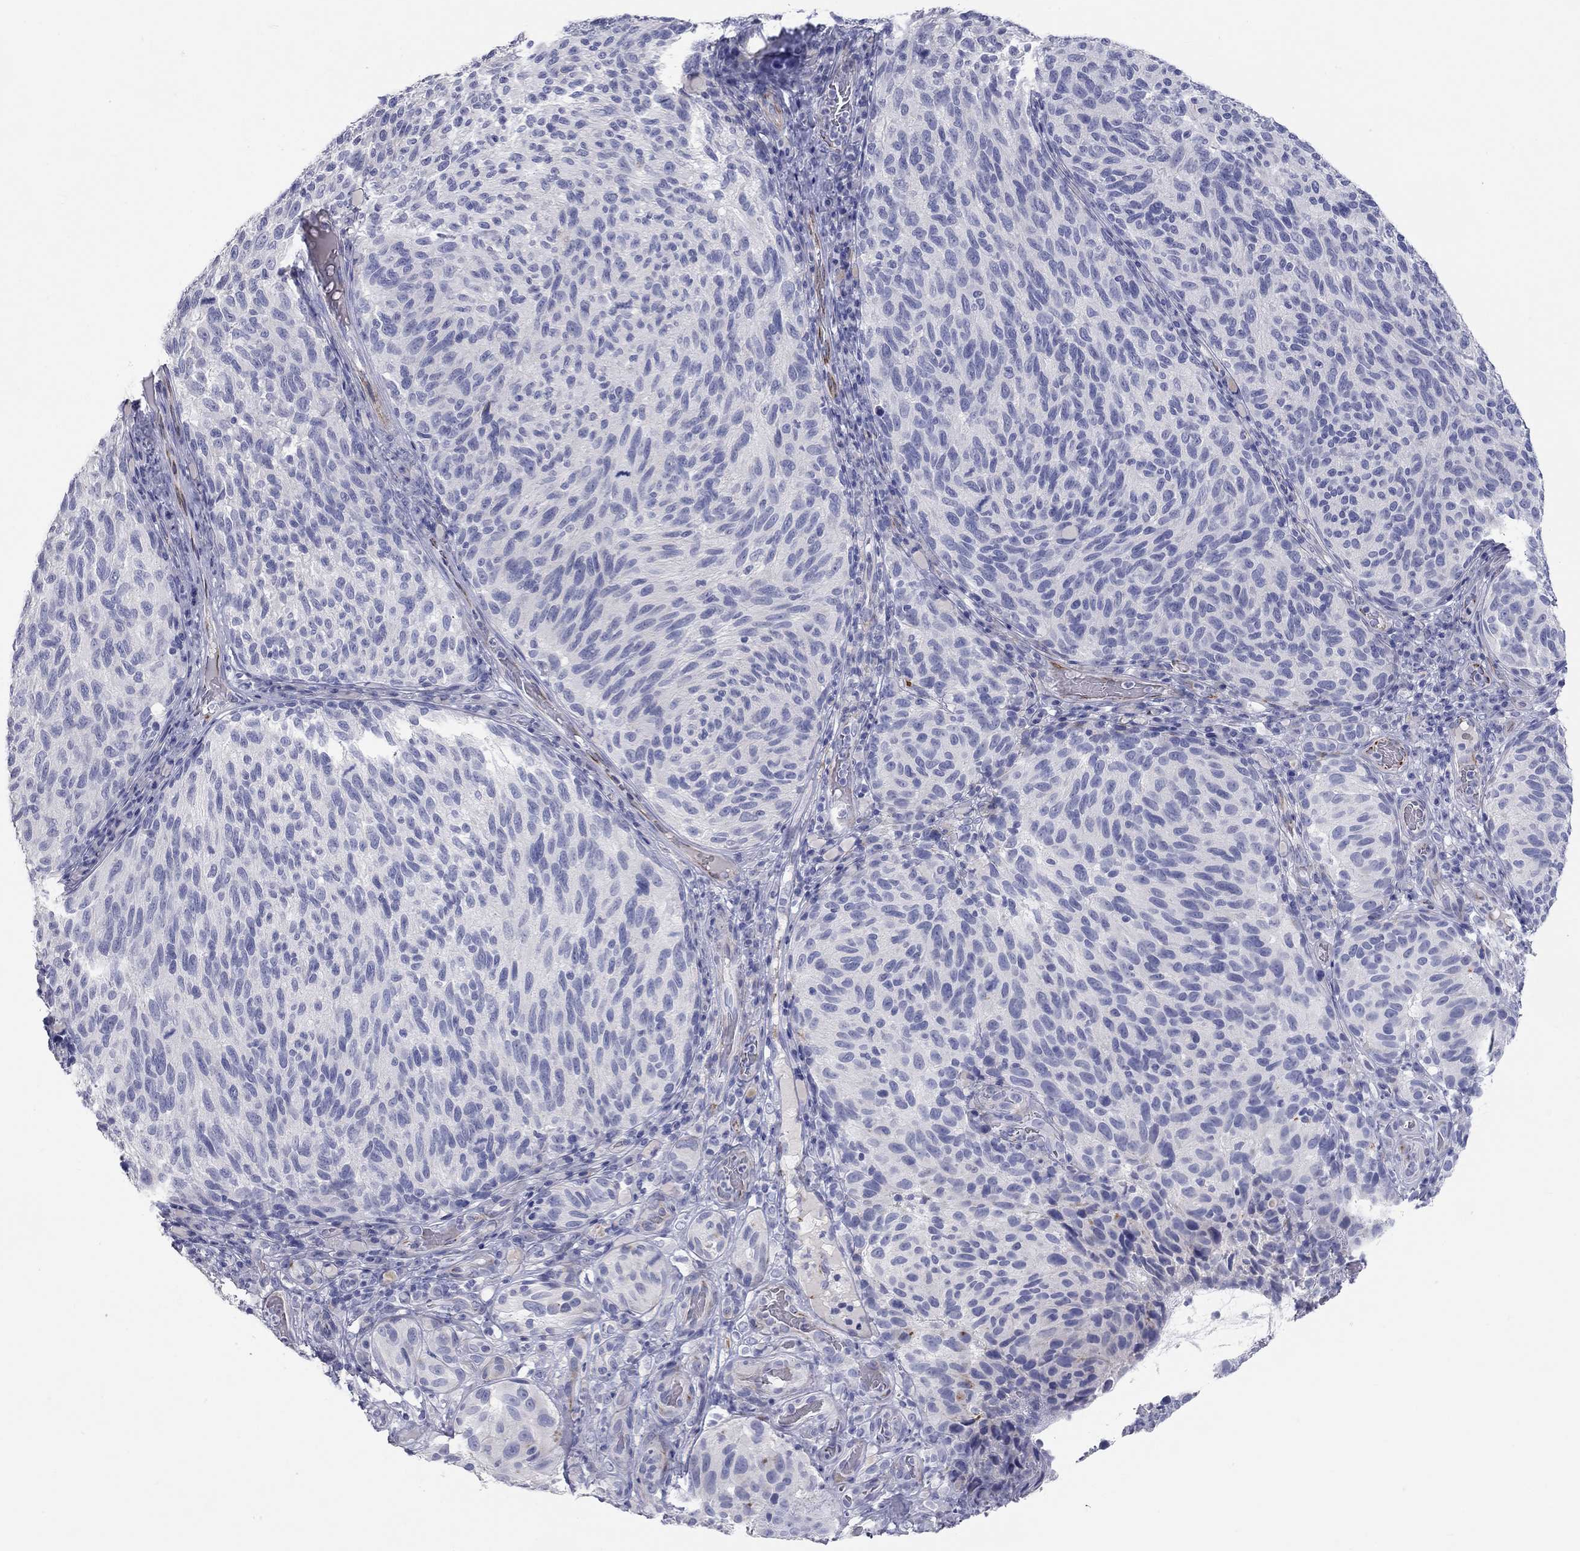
{"staining": {"intensity": "negative", "quantity": "none", "location": "none"}, "tissue": "melanoma", "cell_type": "Tumor cells", "image_type": "cancer", "snomed": [{"axis": "morphology", "description": "Malignant melanoma, NOS"}, {"axis": "topography", "description": "Skin"}], "caption": "The micrograph displays no significant expression in tumor cells of malignant melanoma.", "gene": "PCDHGC5", "patient": {"sex": "female", "age": 73}}